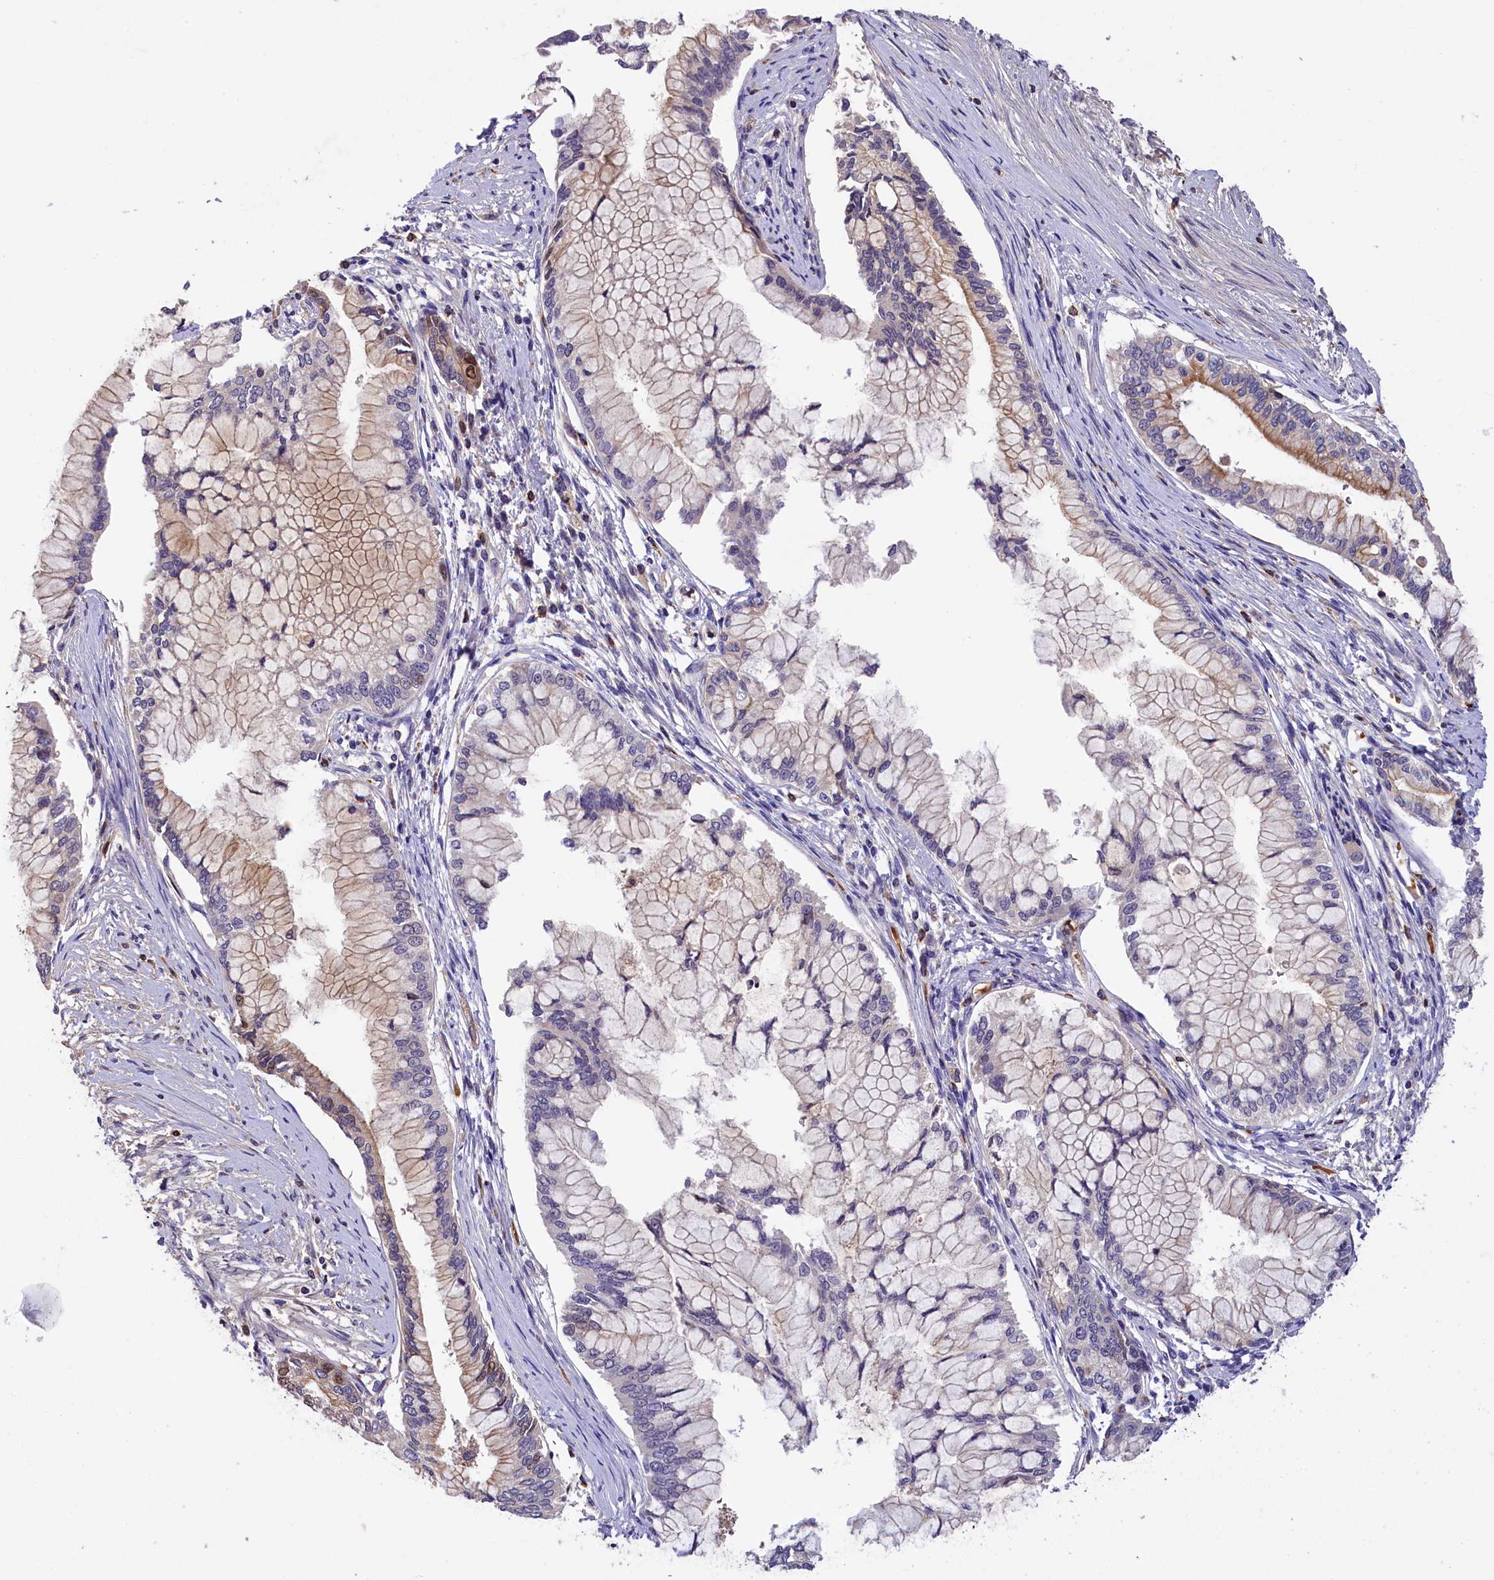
{"staining": {"intensity": "moderate", "quantity": "<25%", "location": "cytoplasmic/membranous"}, "tissue": "pancreatic cancer", "cell_type": "Tumor cells", "image_type": "cancer", "snomed": [{"axis": "morphology", "description": "Adenocarcinoma, NOS"}, {"axis": "topography", "description": "Pancreas"}], "caption": "Brown immunohistochemical staining in human adenocarcinoma (pancreatic) reveals moderate cytoplasmic/membranous expression in approximately <25% of tumor cells.", "gene": "PHAF1", "patient": {"sex": "male", "age": 46}}